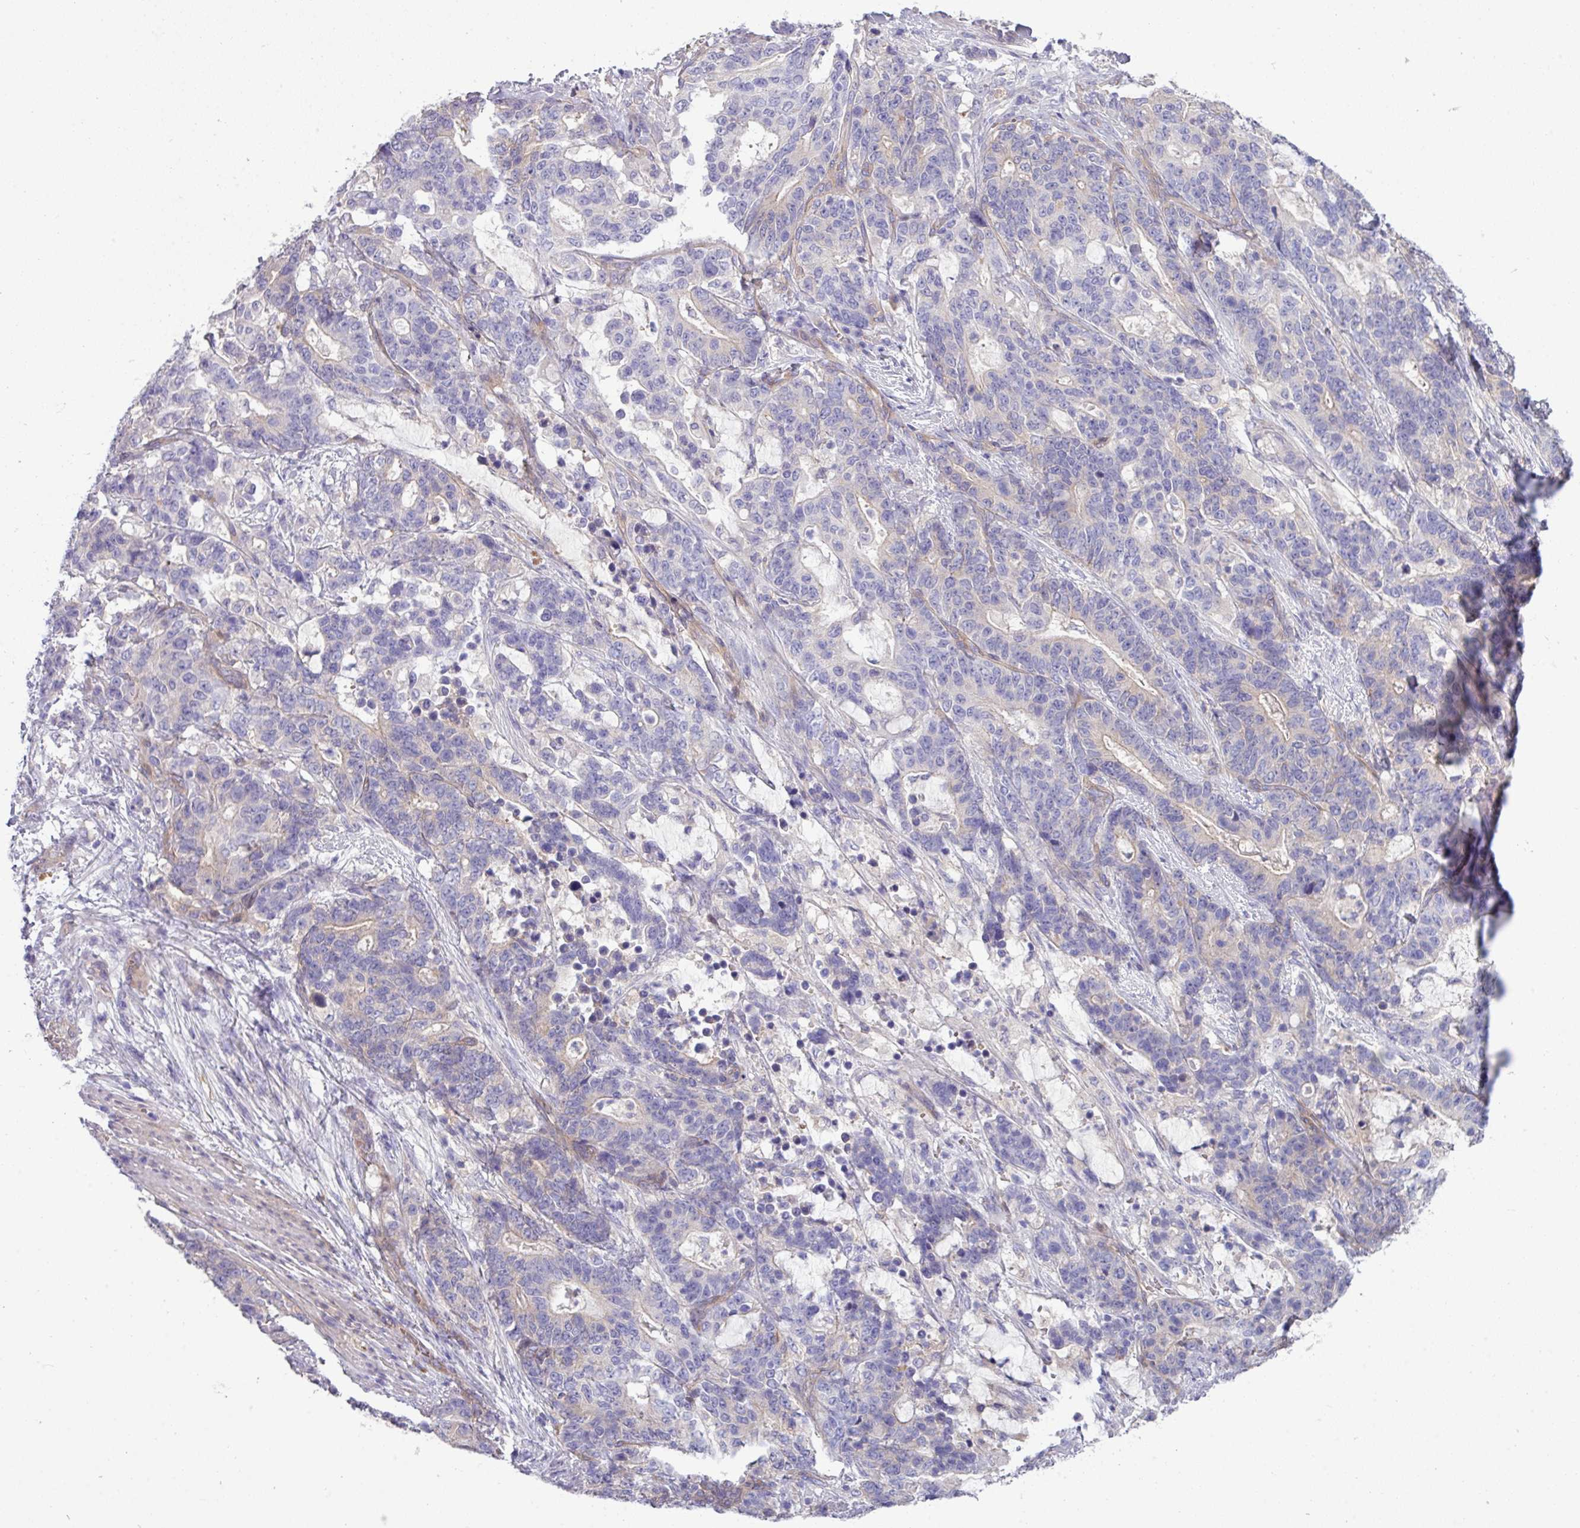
{"staining": {"intensity": "weak", "quantity": "<25%", "location": "cytoplasmic/membranous"}, "tissue": "stomach cancer", "cell_type": "Tumor cells", "image_type": "cancer", "snomed": [{"axis": "morphology", "description": "Normal tissue, NOS"}, {"axis": "morphology", "description": "Adenocarcinoma, NOS"}, {"axis": "topography", "description": "Stomach"}], "caption": "Tumor cells show no significant protein expression in stomach cancer (adenocarcinoma).", "gene": "KIRREL3", "patient": {"sex": "female", "age": 64}}